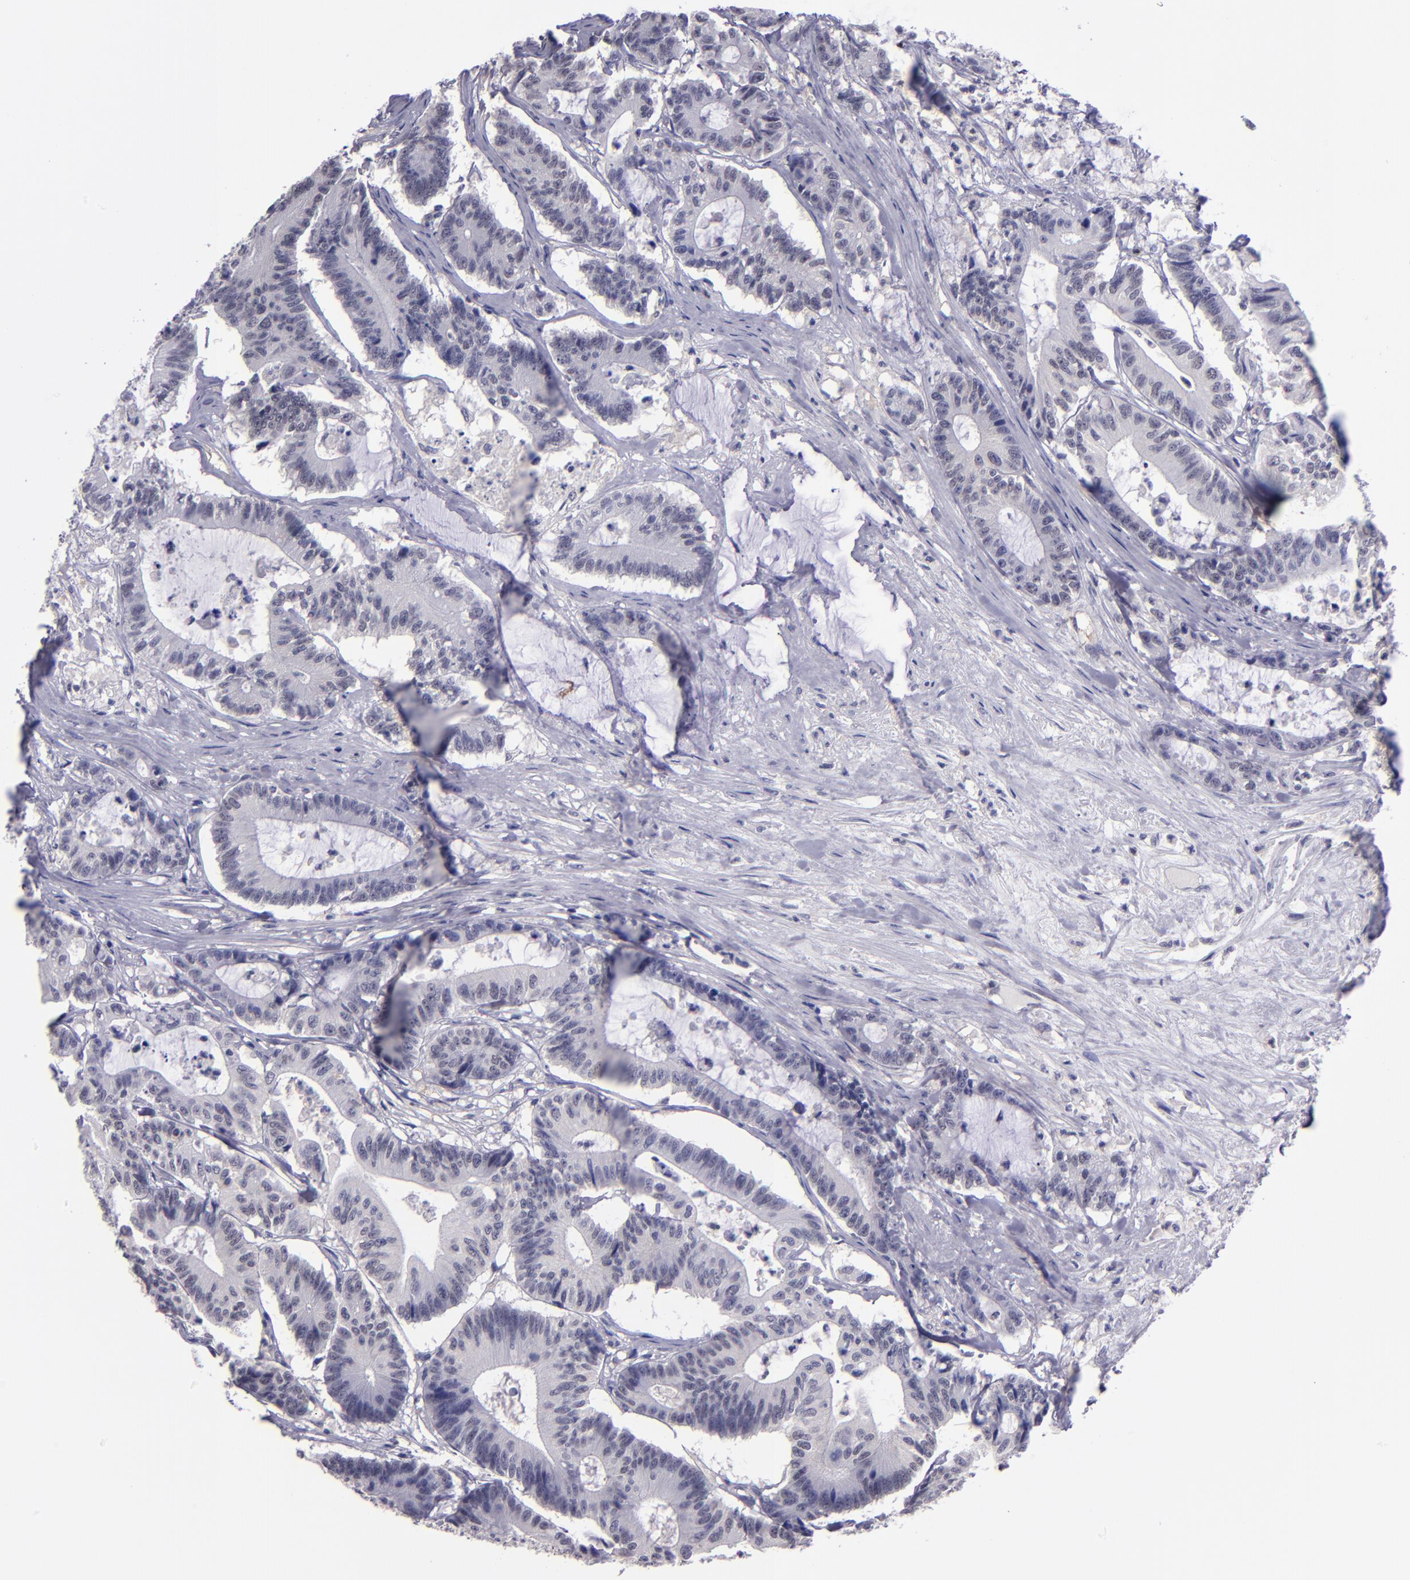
{"staining": {"intensity": "negative", "quantity": "none", "location": "none"}, "tissue": "colorectal cancer", "cell_type": "Tumor cells", "image_type": "cancer", "snomed": [{"axis": "morphology", "description": "Adenocarcinoma, NOS"}, {"axis": "topography", "description": "Colon"}], "caption": "High magnification brightfield microscopy of adenocarcinoma (colorectal) stained with DAB (3,3'-diaminobenzidine) (brown) and counterstained with hematoxylin (blue): tumor cells show no significant positivity.", "gene": "CEBPE", "patient": {"sex": "female", "age": 84}}